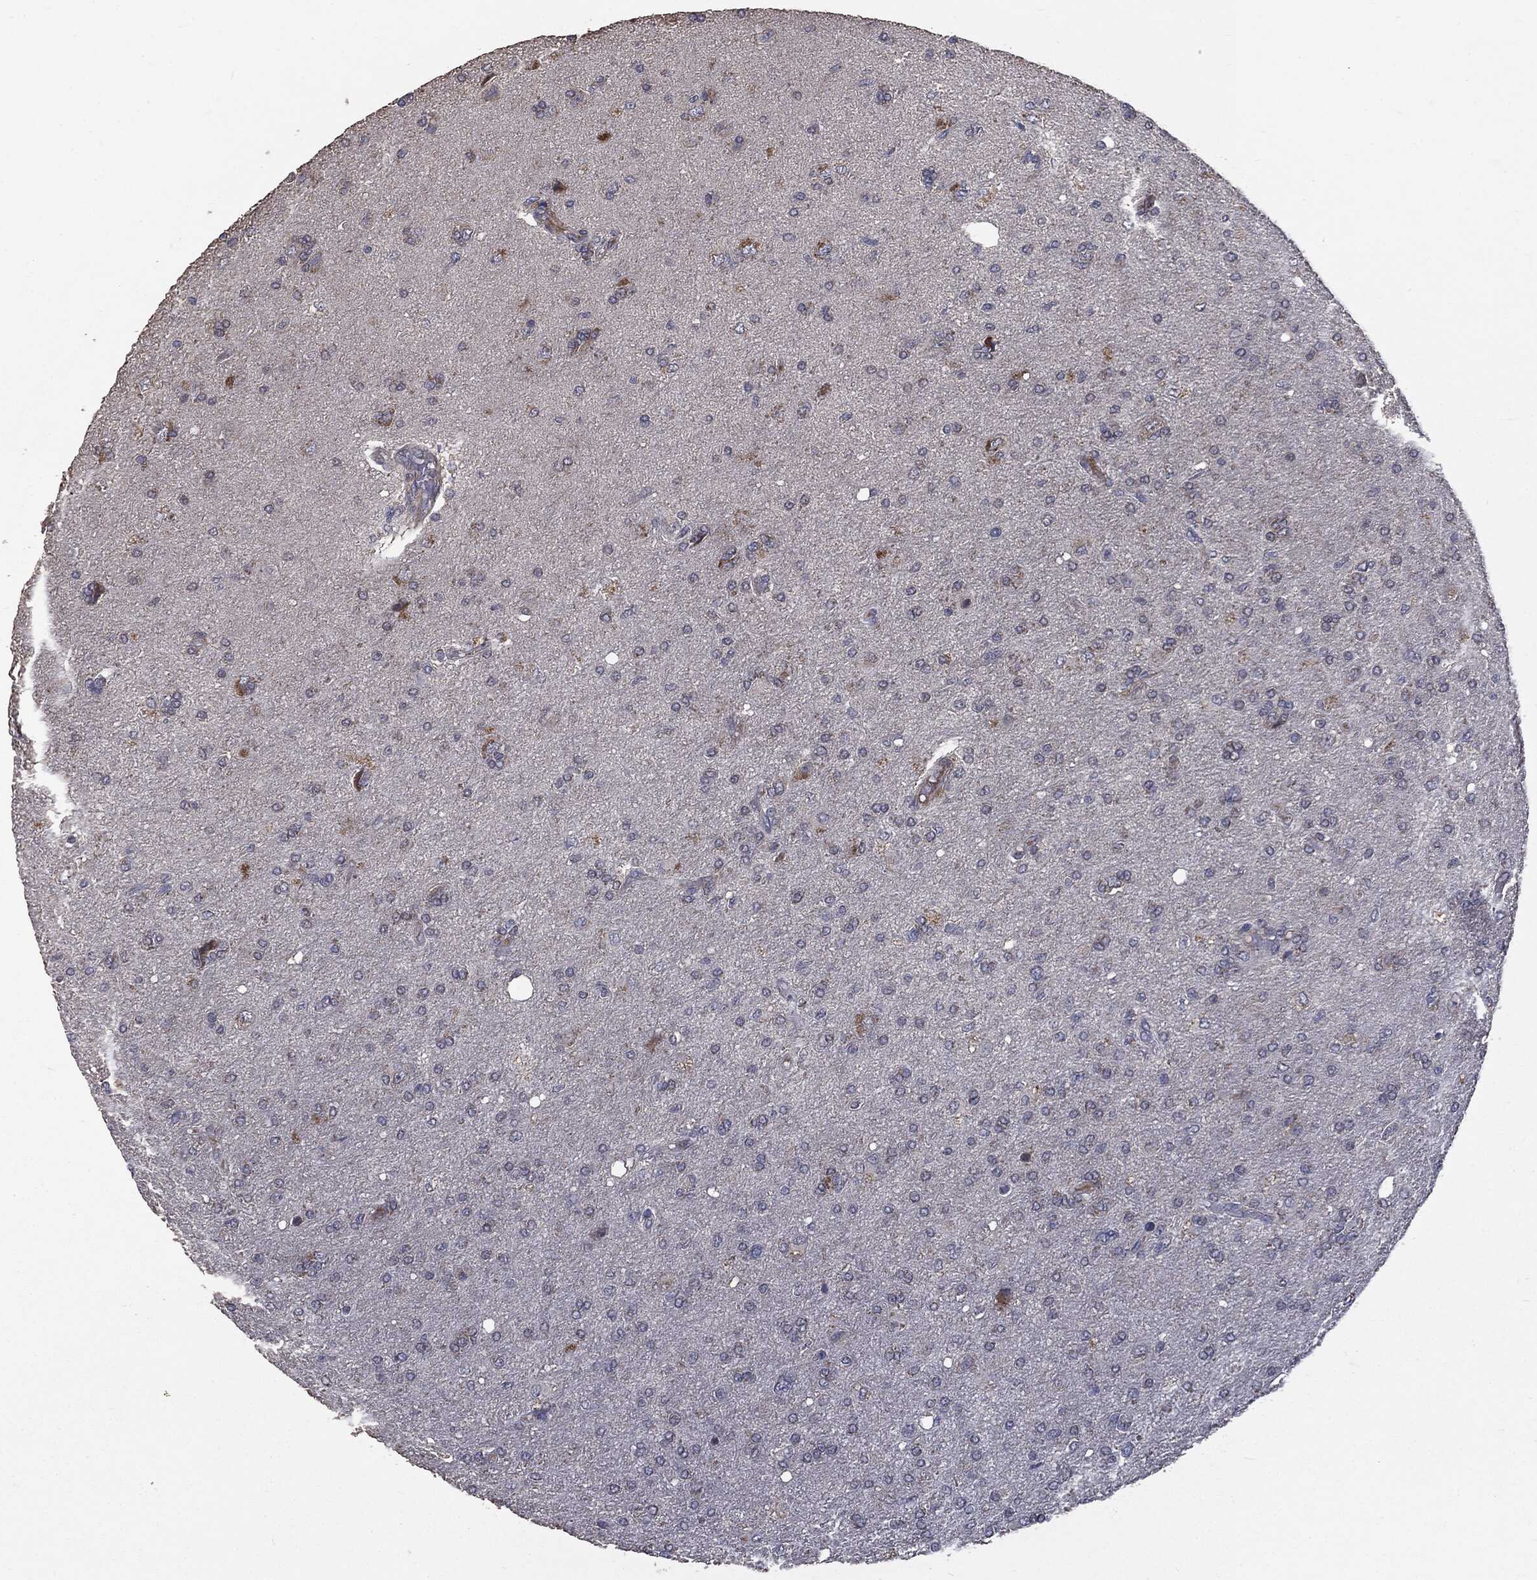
{"staining": {"intensity": "negative", "quantity": "none", "location": "none"}, "tissue": "glioma", "cell_type": "Tumor cells", "image_type": "cancer", "snomed": [{"axis": "morphology", "description": "Glioma, malignant, High grade"}, {"axis": "topography", "description": "Cerebral cortex"}], "caption": "There is no significant staining in tumor cells of glioma. Brightfield microscopy of immunohistochemistry (IHC) stained with DAB (brown) and hematoxylin (blue), captured at high magnification.", "gene": "MTOR", "patient": {"sex": "male", "age": 70}}